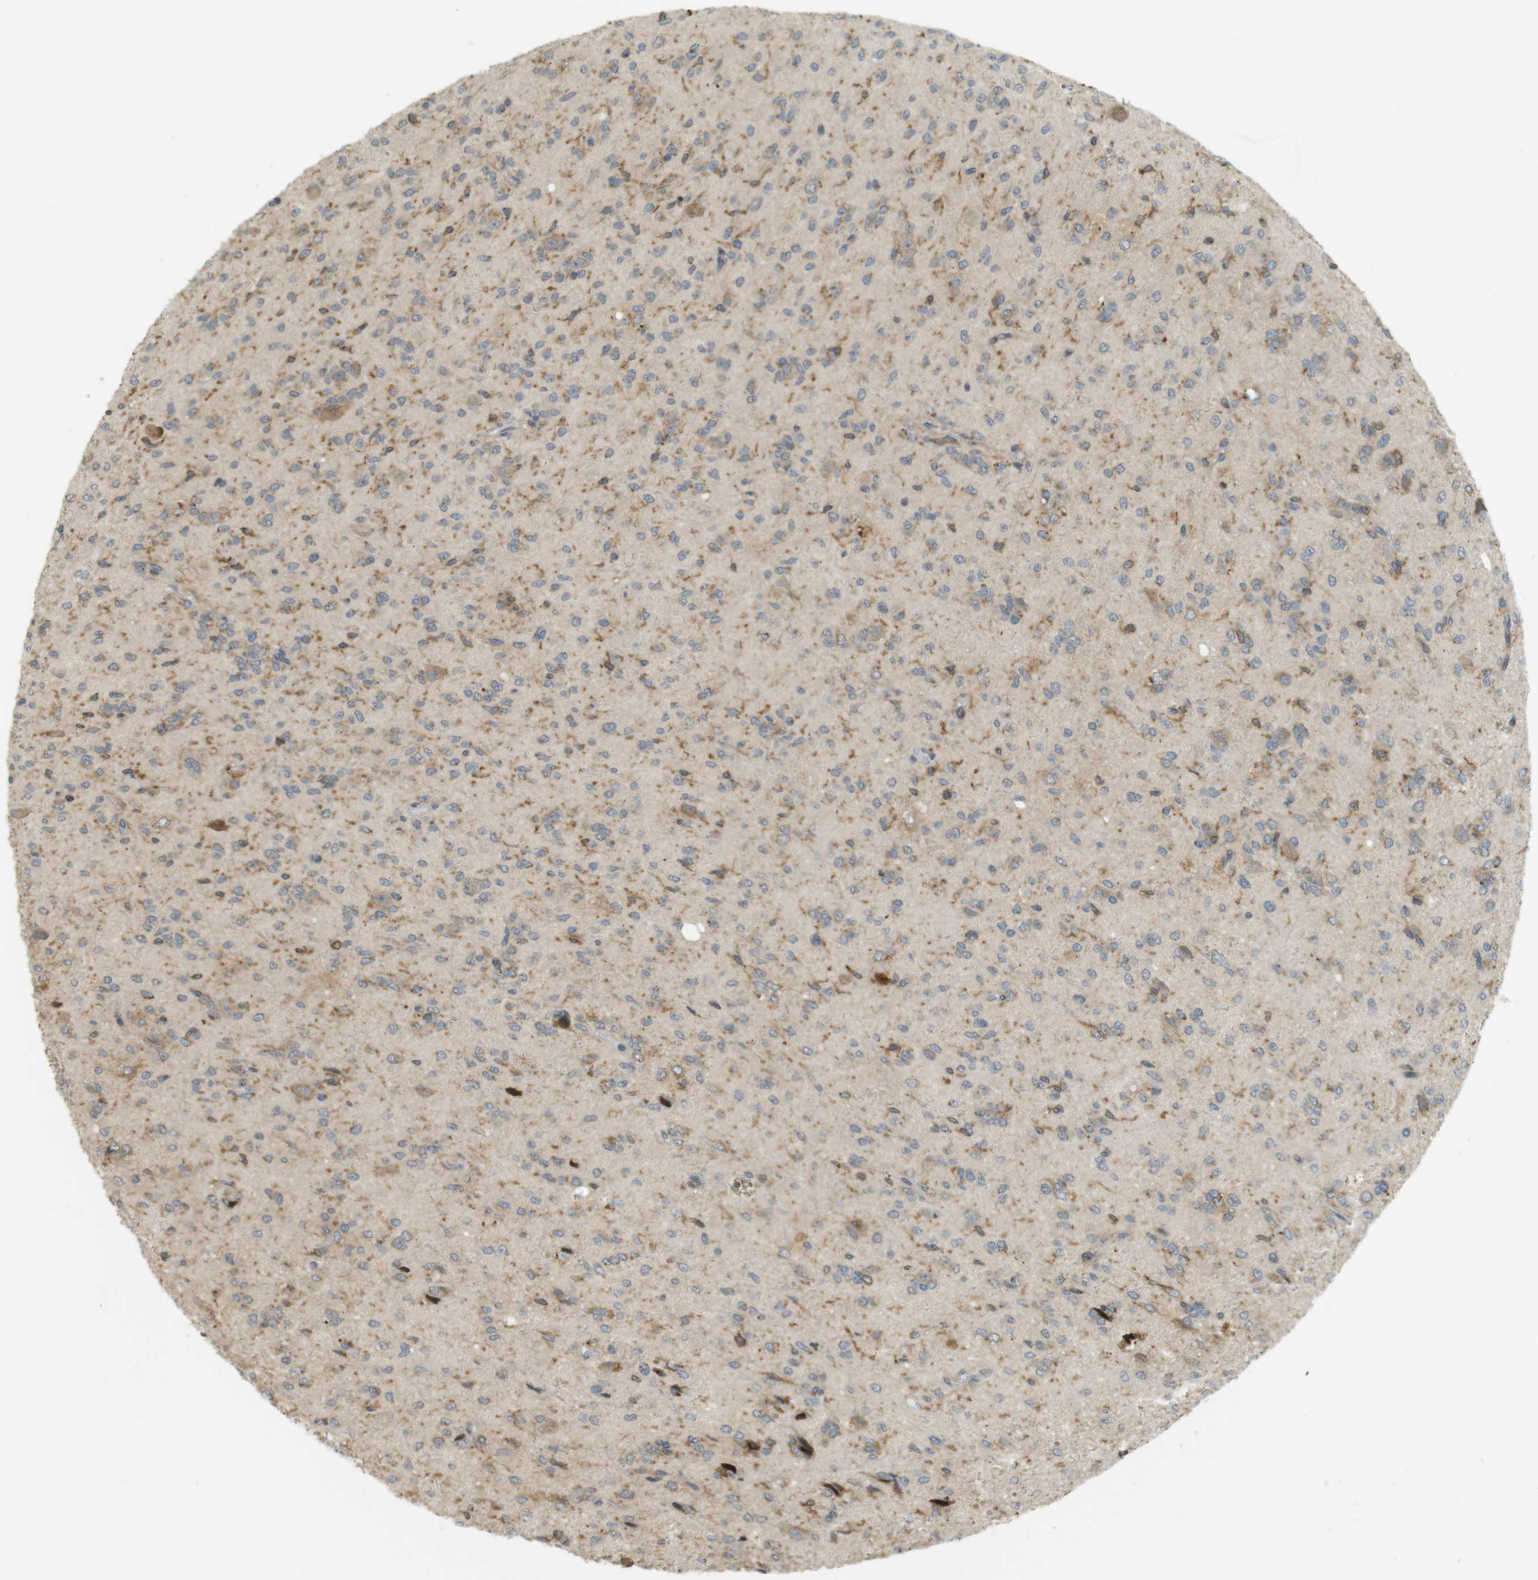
{"staining": {"intensity": "moderate", "quantity": "25%-75%", "location": "cytoplasmic/membranous"}, "tissue": "glioma", "cell_type": "Tumor cells", "image_type": "cancer", "snomed": [{"axis": "morphology", "description": "Glioma, malignant, High grade"}, {"axis": "topography", "description": "Brain"}], "caption": "Approximately 25%-75% of tumor cells in malignant glioma (high-grade) demonstrate moderate cytoplasmic/membranous protein positivity as visualized by brown immunohistochemical staining.", "gene": "CLRN3", "patient": {"sex": "female", "age": 59}}